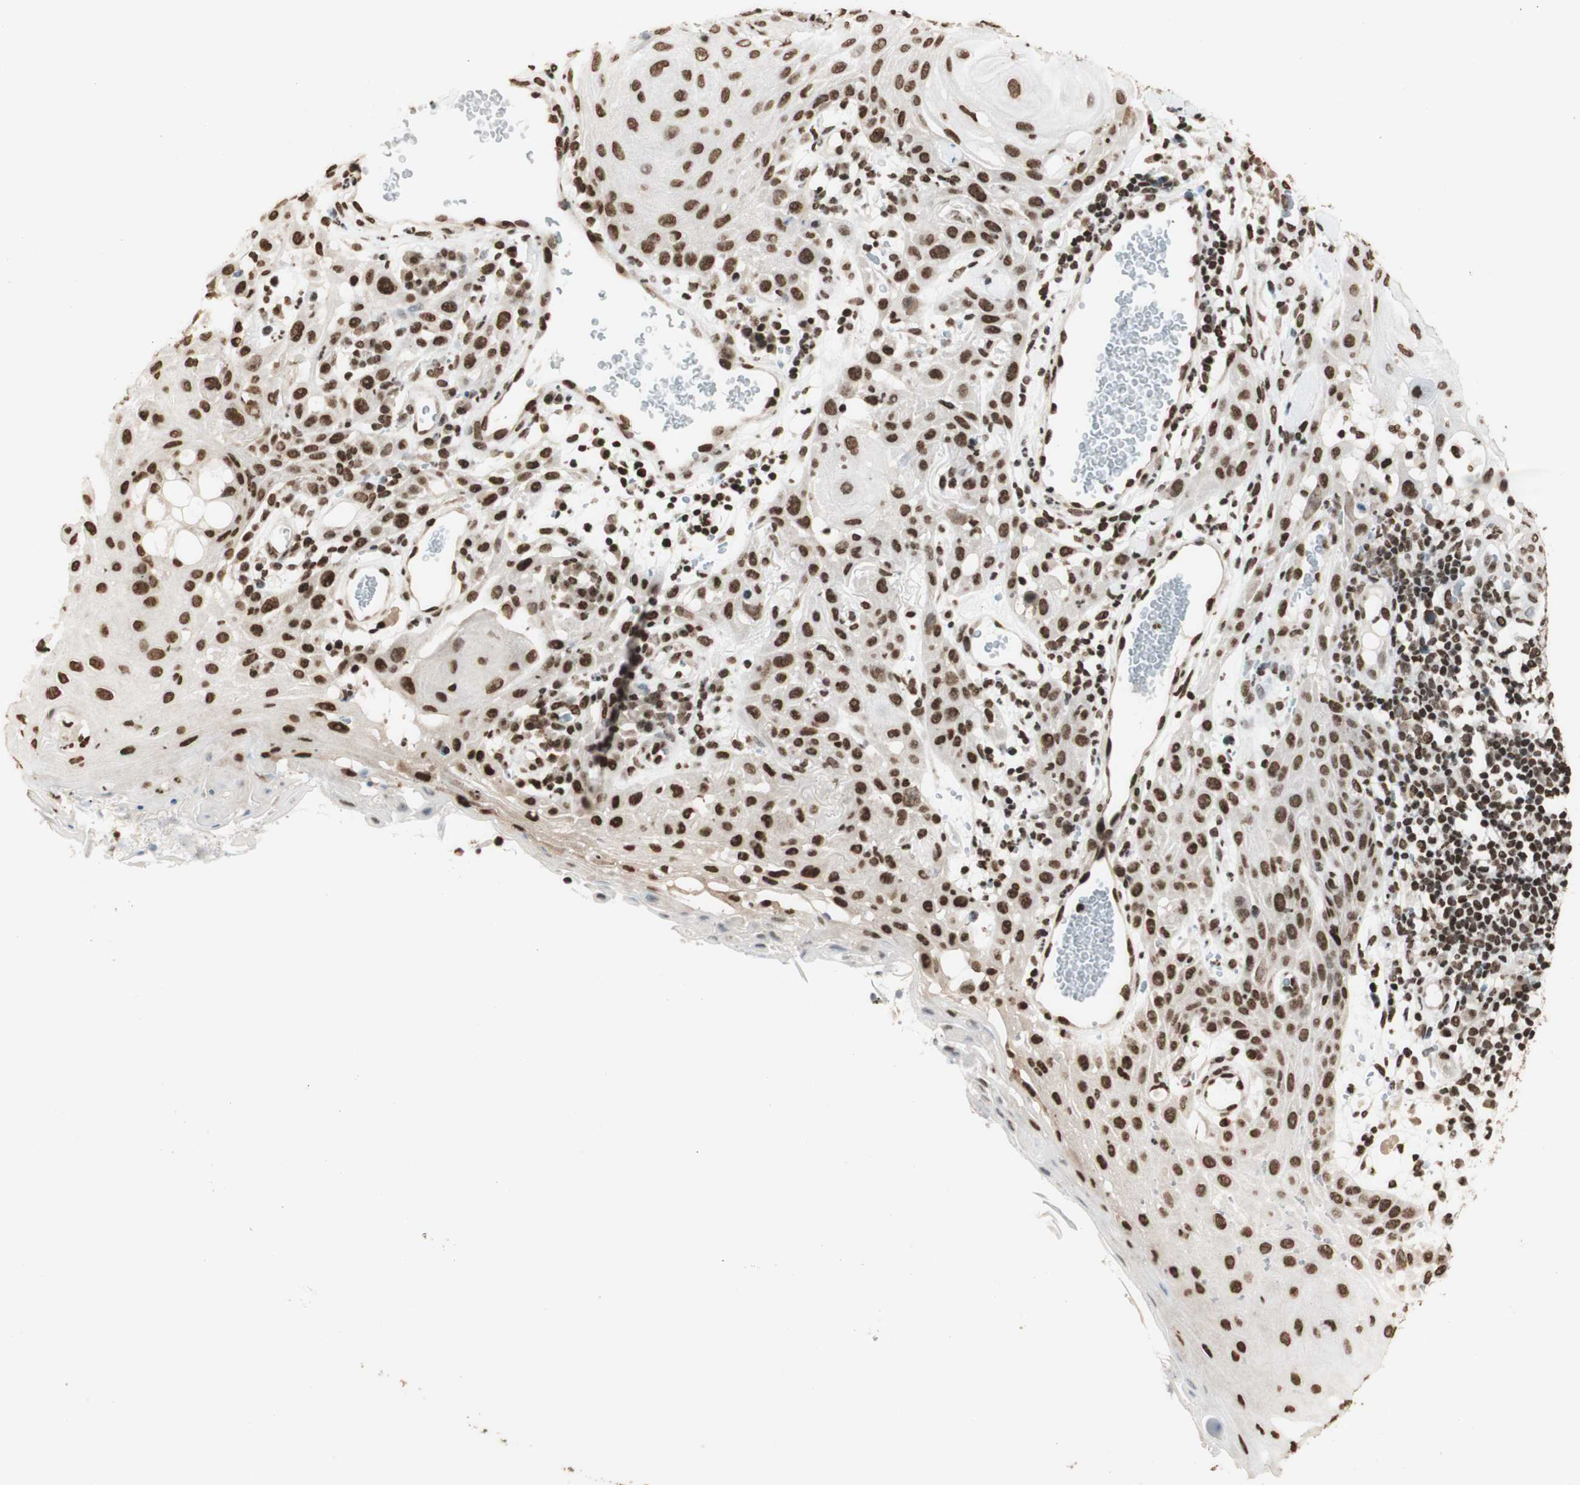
{"staining": {"intensity": "strong", "quantity": ">75%", "location": "nuclear"}, "tissue": "skin cancer", "cell_type": "Tumor cells", "image_type": "cancer", "snomed": [{"axis": "morphology", "description": "Squamous cell carcinoma, NOS"}, {"axis": "topography", "description": "Skin"}], "caption": "The micrograph shows staining of squamous cell carcinoma (skin), revealing strong nuclear protein positivity (brown color) within tumor cells.", "gene": "HNRNPA2B1", "patient": {"sex": "male", "age": 24}}